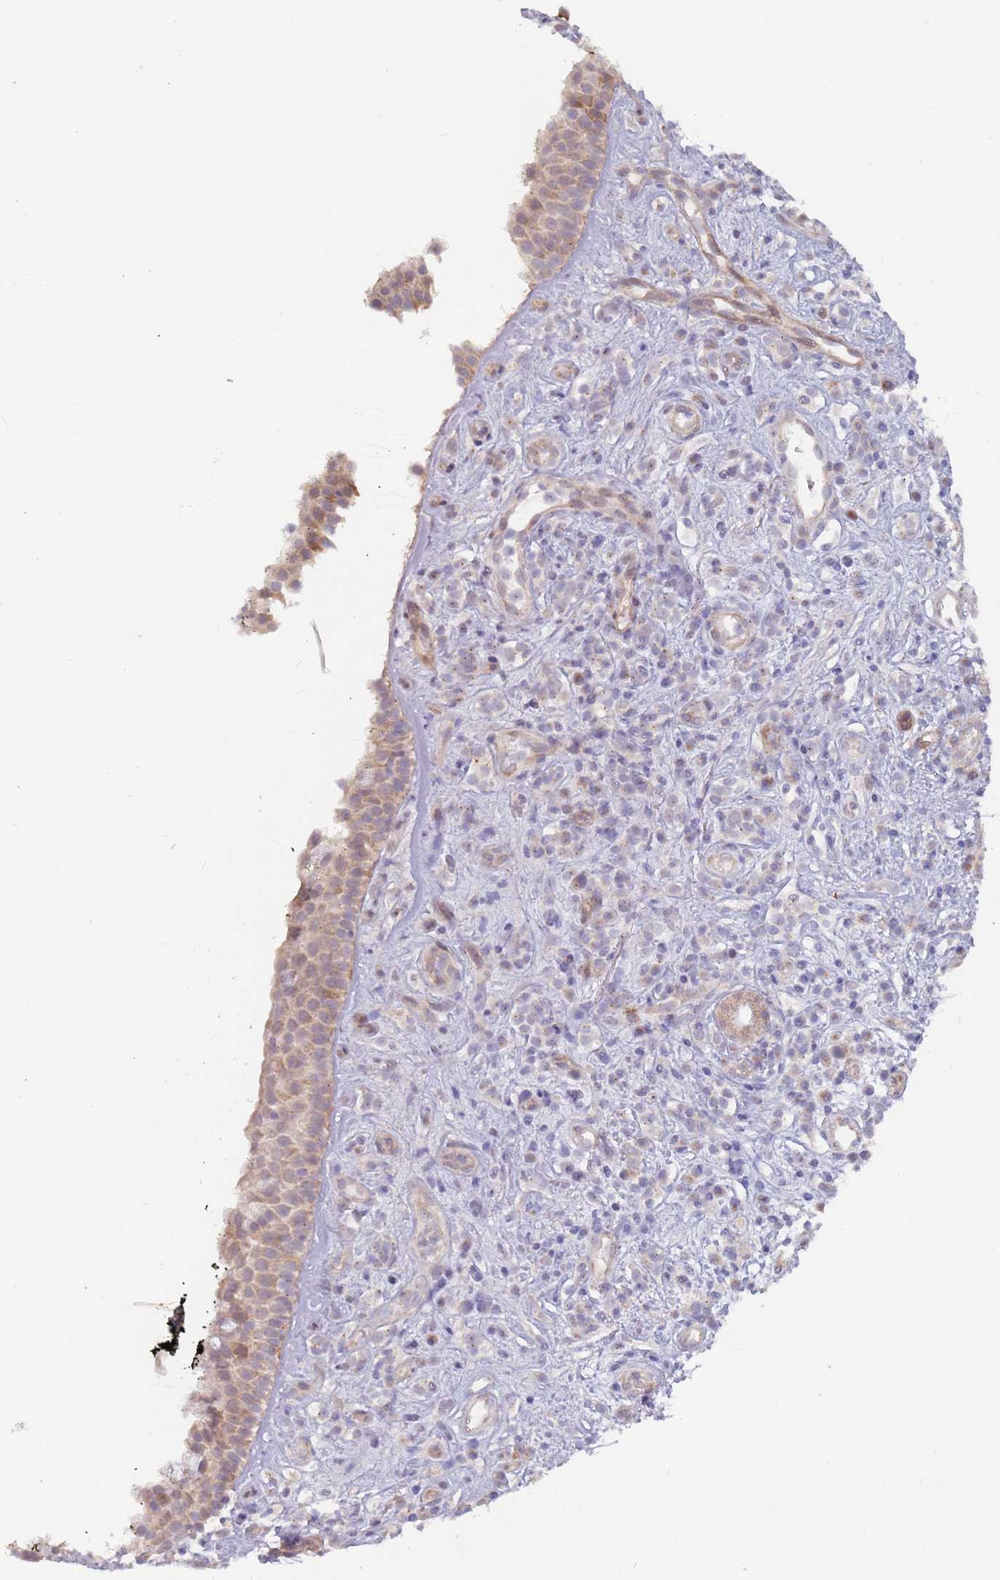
{"staining": {"intensity": "strong", "quantity": "25%-75%", "location": "cytoplasmic/membranous"}, "tissue": "nasopharynx", "cell_type": "Respiratory epithelial cells", "image_type": "normal", "snomed": [{"axis": "morphology", "description": "Normal tissue, NOS"}, {"axis": "morphology", "description": "Squamous cell carcinoma, NOS"}, {"axis": "topography", "description": "Nasopharynx"}, {"axis": "topography", "description": "Head-Neck"}], "caption": "Nasopharynx stained for a protein reveals strong cytoplasmic/membranous positivity in respiratory epithelial cells.", "gene": "LDHD", "patient": {"sex": "male", "age": 85}}